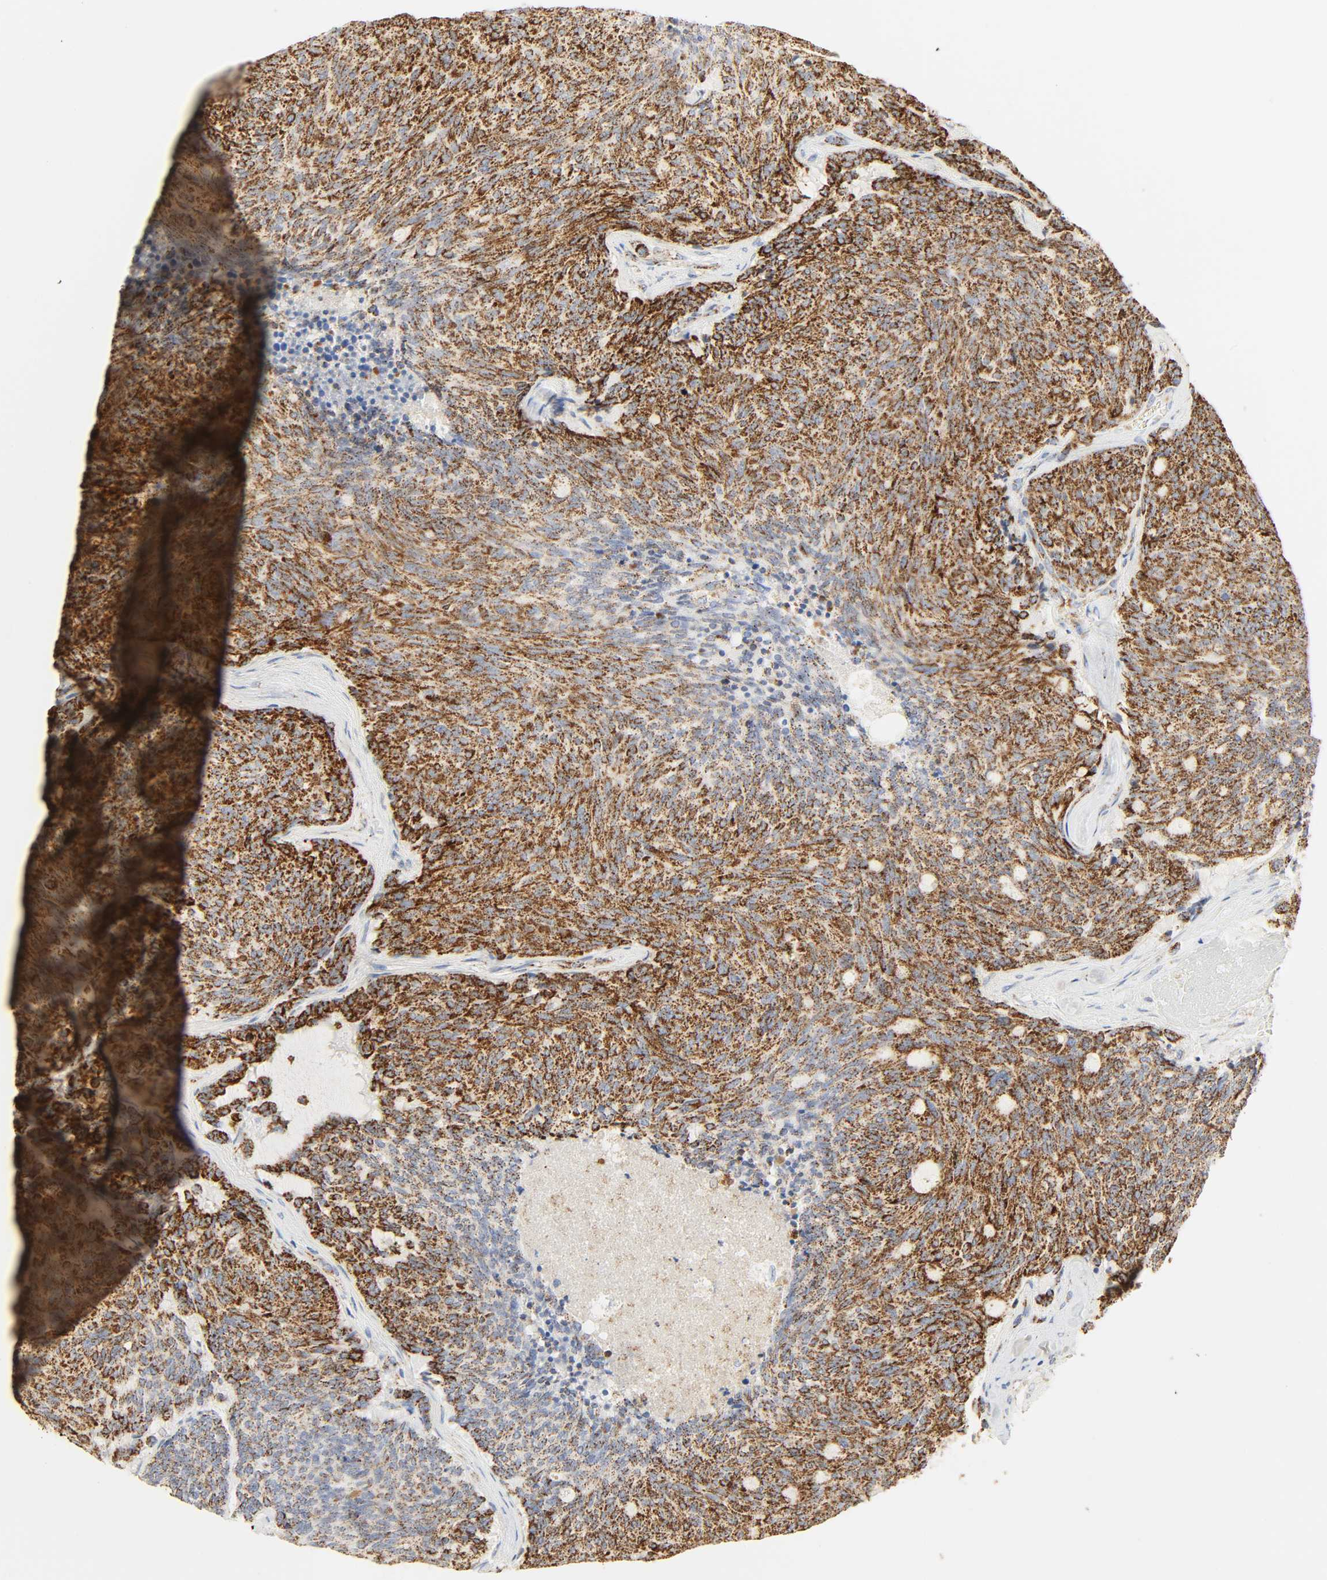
{"staining": {"intensity": "strong", "quantity": ">75%", "location": "cytoplasmic/membranous"}, "tissue": "carcinoid", "cell_type": "Tumor cells", "image_type": "cancer", "snomed": [{"axis": "morphology", "description": "Carcinoid, malignant, NOS"}, {"axis": "topography", "description": "Pancreas"}], "caption": "The photomicrograph demonstrates immunohistochemical staining of malignant carcinoid. There is strong cytoplasmic/membranous positivity is appreciated in approximately >75% of tumor cells. (IHC, brightfield microscopy, high magnification).", "gene": "ACAT1", "patient": {"sex": "female", "age": 54}}